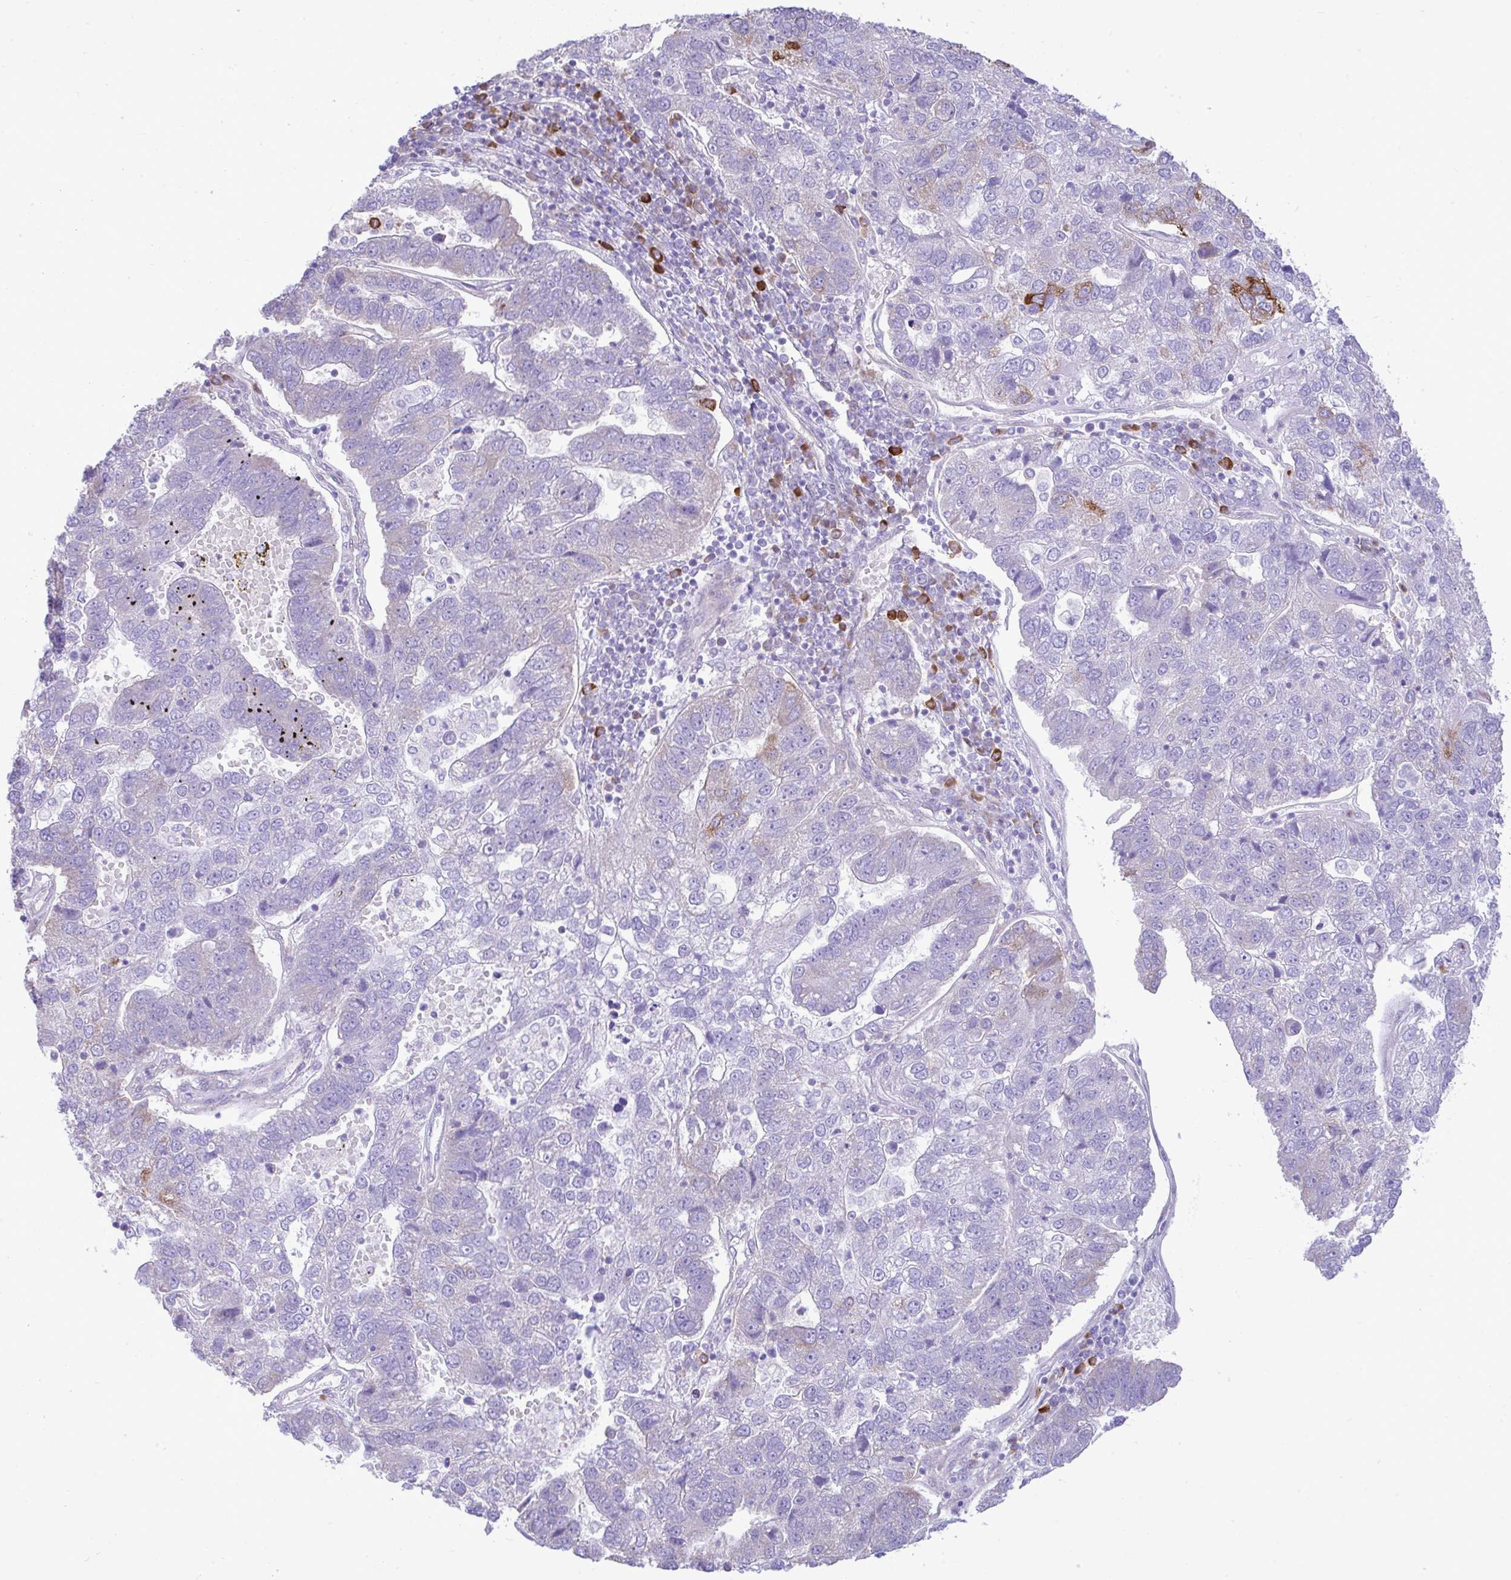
{"staining": {"intensity": "moderate", "quantity": "<25%", "location": "cytoplasmic/membranous"}, "tissue": "pancreatic cancer", "cell_type": "Tumor cells", "image_type": "cancer", "snomed": [{"axis": "morphology", "description": "Adenocarcinoma, NOS"}, {"axis": "topography", "description": "Pancreas"}], "caption": "An image of human pancreatic cancer (adenocarcinoma) stained for a protein demonstrates moderate cytoplasmic/membranous brown staining in tumor cells.", "gene": "EEF1A2", "patient": {"sex": "female", "age": 61}}